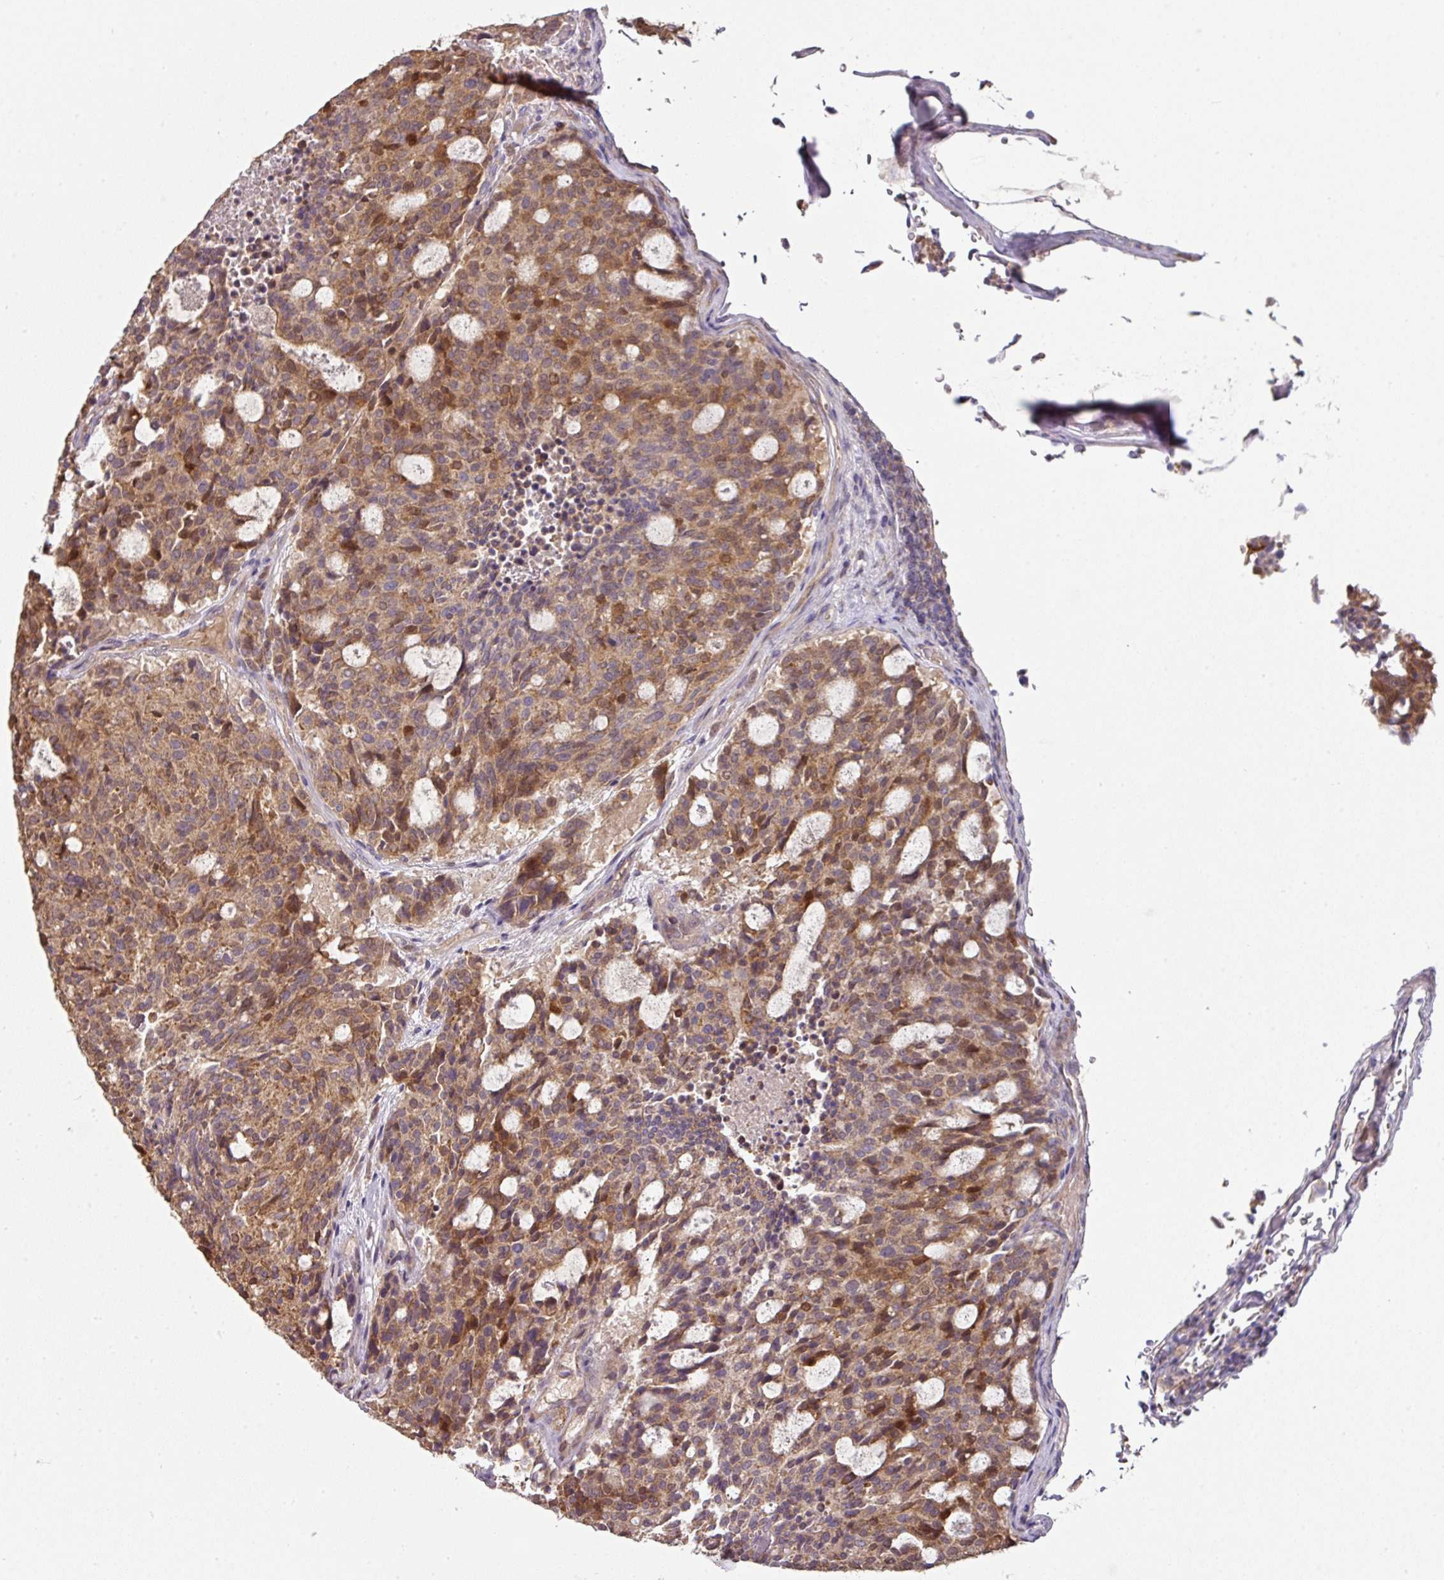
{"staining": {"intensity": "moderate", "quantity": ">75%", "location": "cytoplasmic/membranous"}, "tissue": "carcinoid", "cell_type": "Tumor cells", "image_type": "cancer", "snomed": [{"axis": "morphology", "description": "Carcinoid, malignant, NOS"}, {"axis": "topography", "description": "Pancreas"}], "caption": "High-magnification brightfield microscopy of carcinoid stained with DAB (brown) and counterstained with hematoxylin (blue). tumor cells exhibit moderate cytoplasmic/membranous staining is present in about>75% of cells.", "gene": "STK35", "patient": {"sex": "female", "age": 54}}